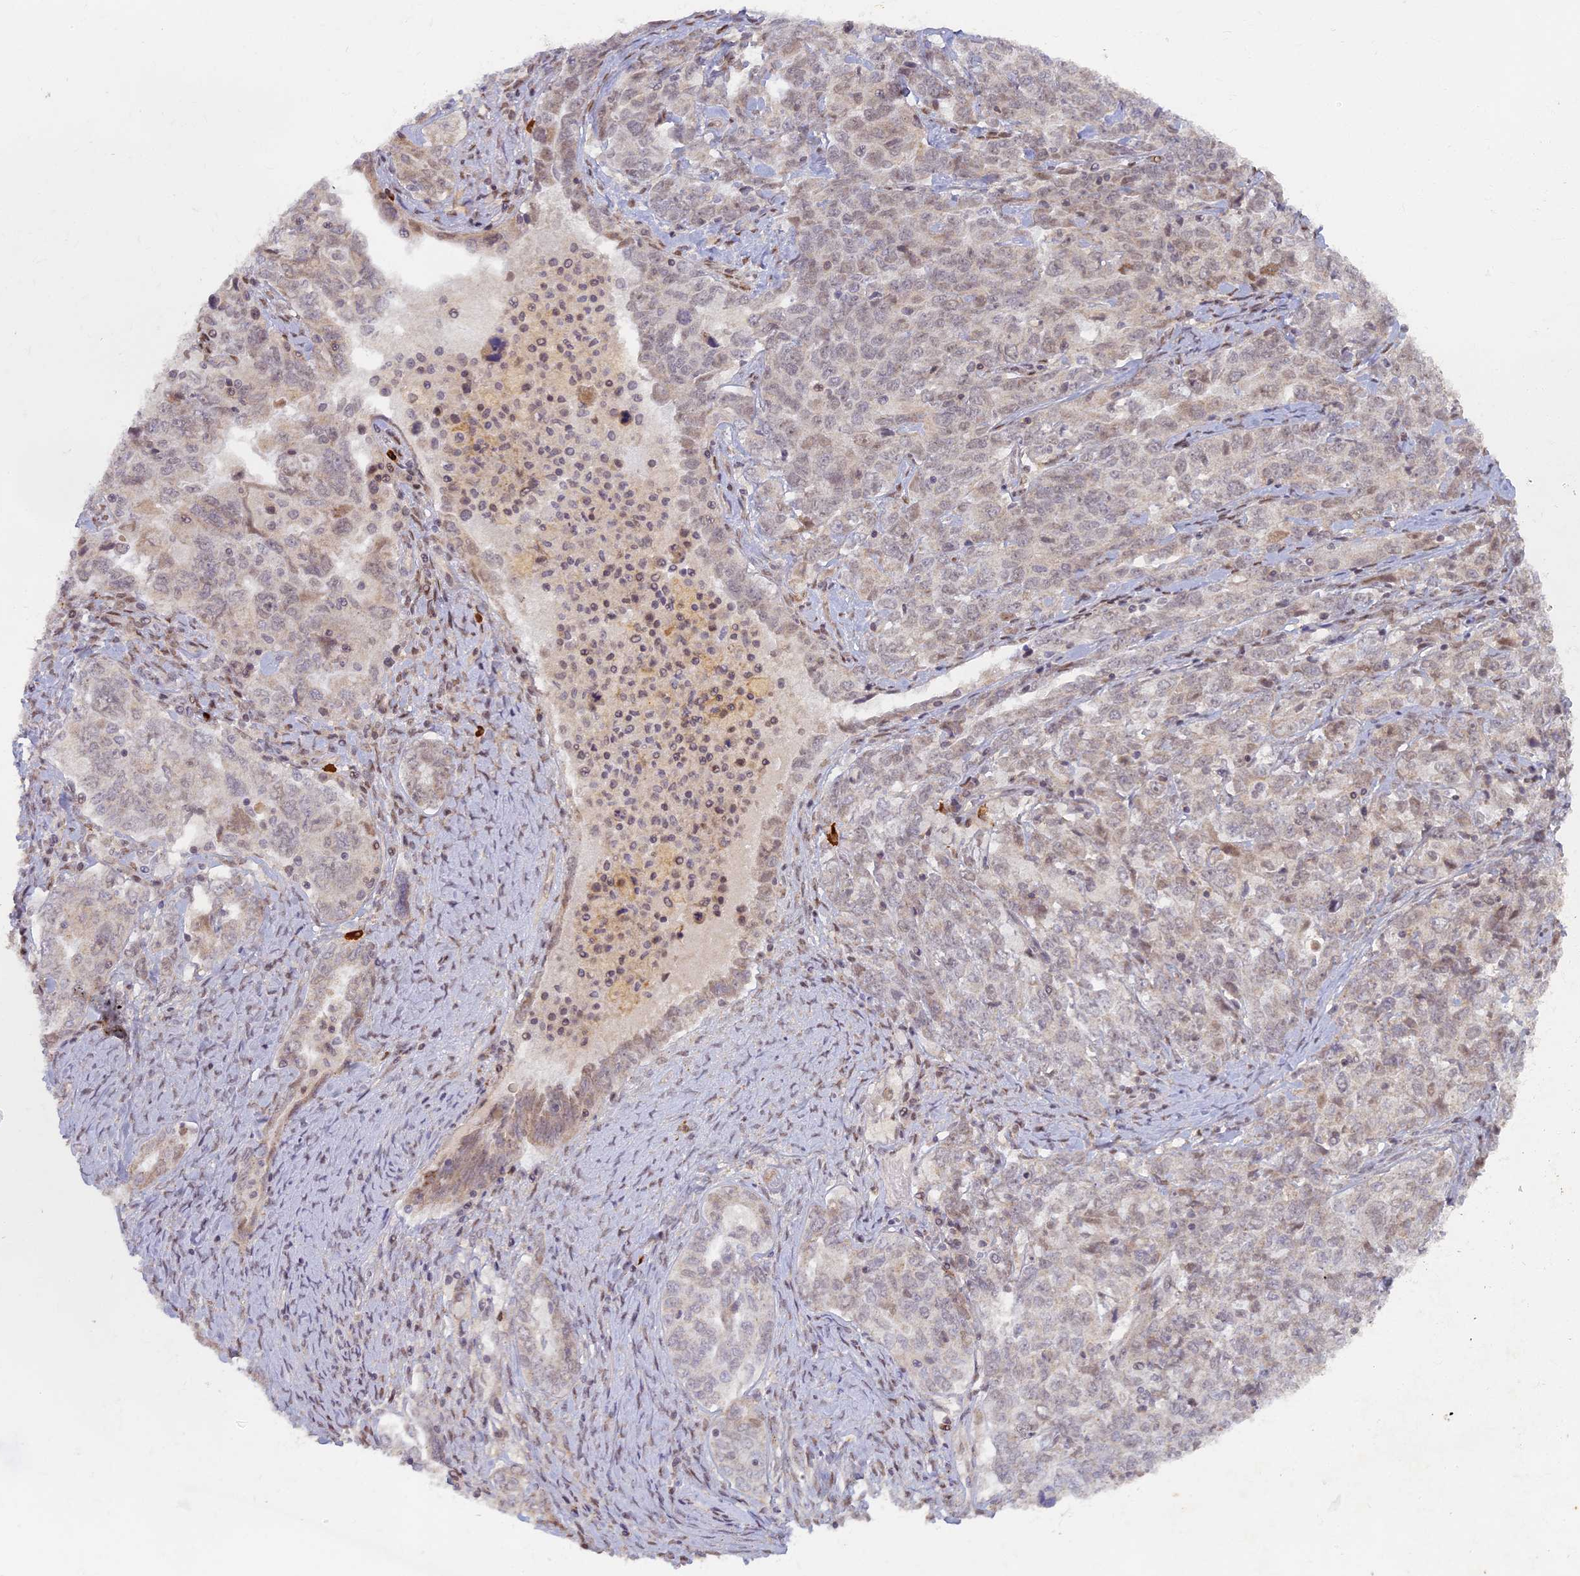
{"staining": {"intensity": "negative", "quantity": "none", "location": "none"}, "tissue": "ovarian cancer", "cell_type": "Tumor cells", "image_type": "cancer", "snomed": [{"axis": "morphology", "description": "Carcinoma, endometroid"}, {"axis": "topography", "description": "Ovary"}], "caption": "Endometroid carcinoma (ovarian) was stained to show a protein in brown. There is no significant staining in tumor cells. Brightfield microscopy of immunohistochemistry stained with DAB (3,3'-diaminobenzidine) (brown) and hematoxylin (blue), captured at high magnification.", "gene": "MYBL2", "patient": {"sex": "female", "age": 62}}